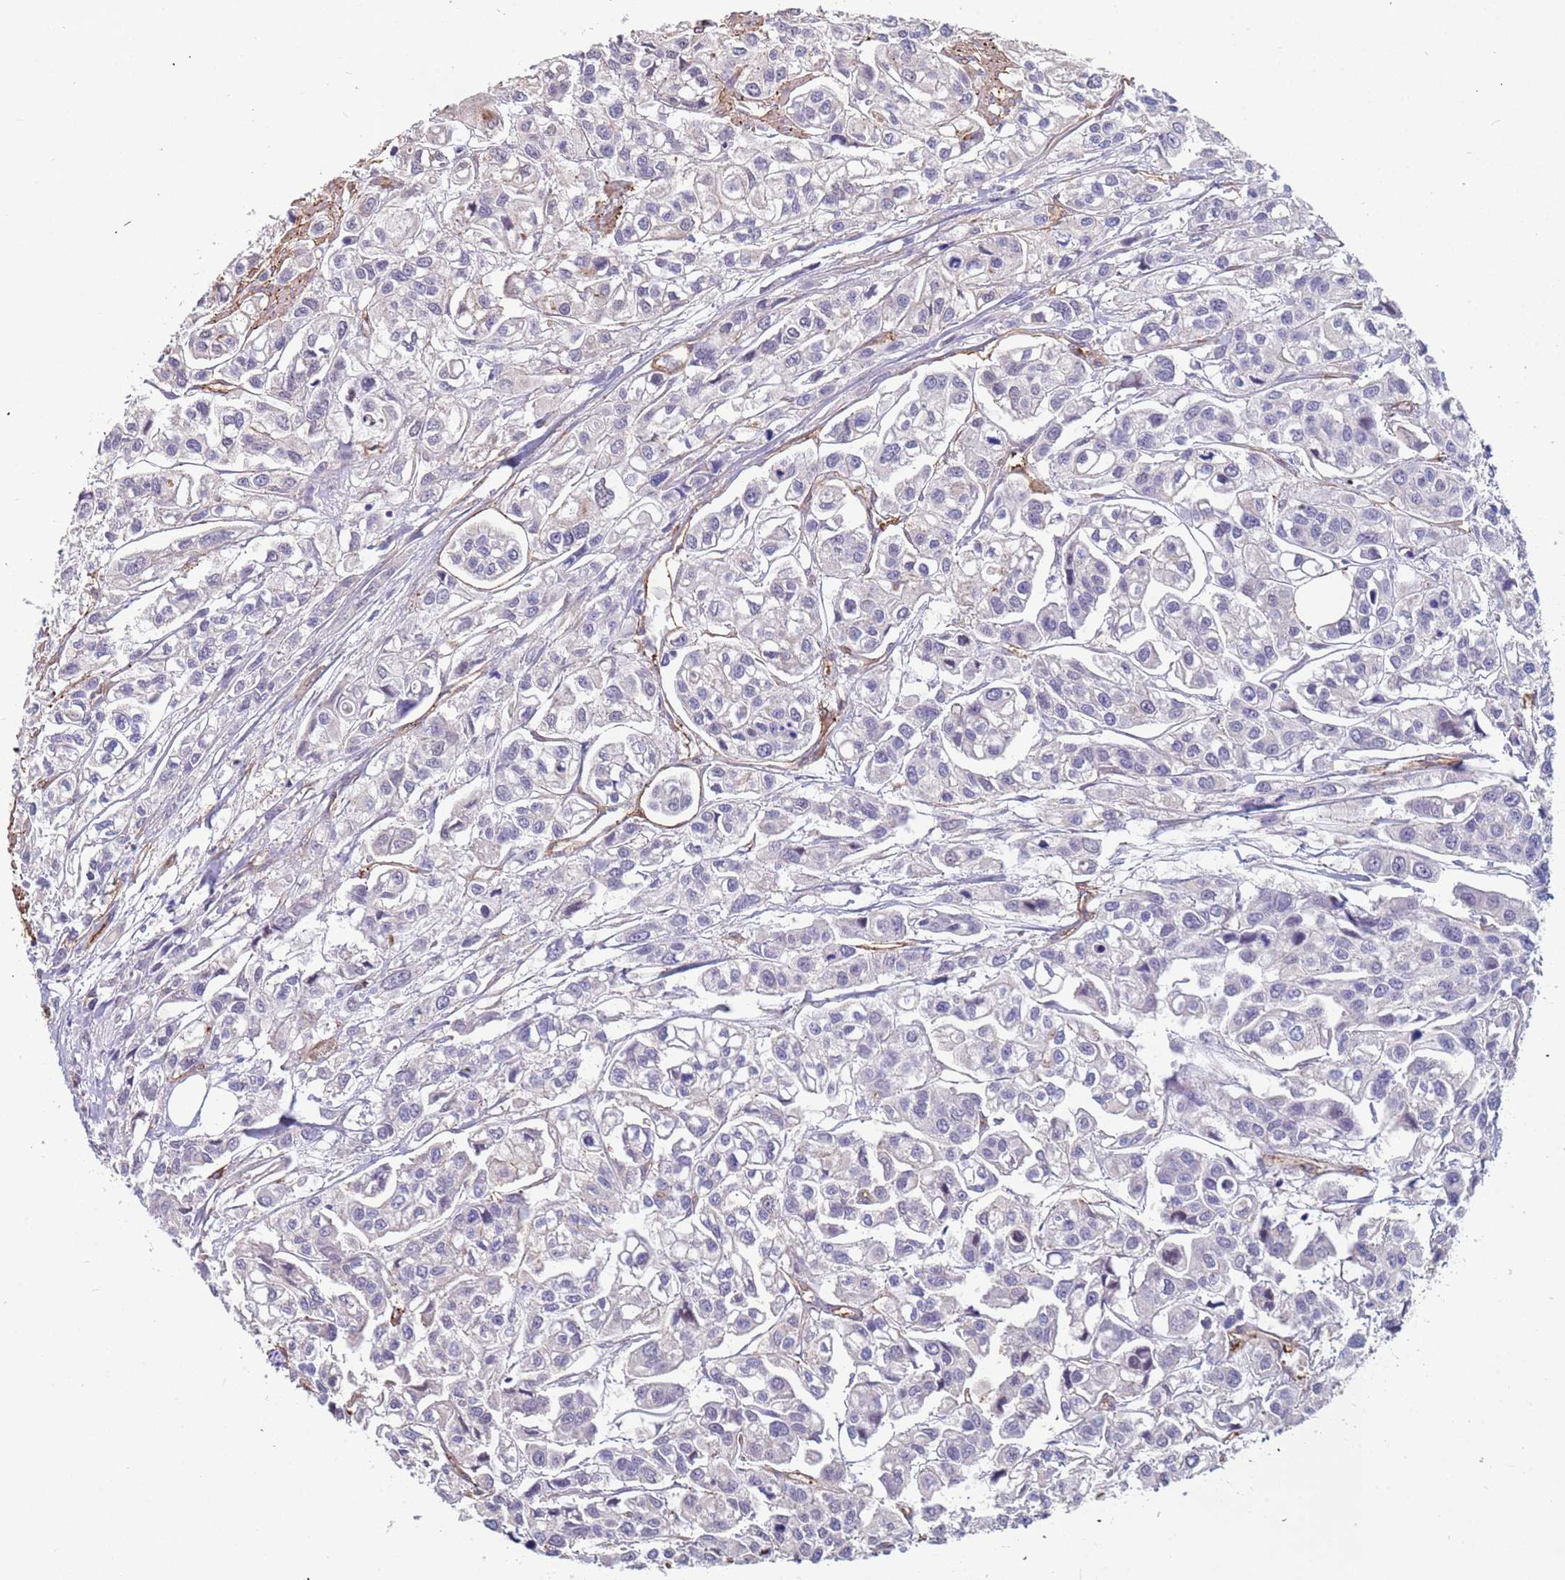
{"staining": {"intensity": "negative", "quantity": "none", "location": "none"}, "tissue": "urothelial cancer", "cell_type": "Tumor cells", "image_type": "cancer", "snomed": [{"axis": "morphology", "description": "Urothelial carcinoma, High grade"}, {"axis": "topography", "description": "Urinary bladder"}], "caption": "Urothelial cancer was stained to show a protein in brown. There is no significant staining in tumor cells.", "gene": "EHD2", "patient": {"sex": "male", "age": 67}}